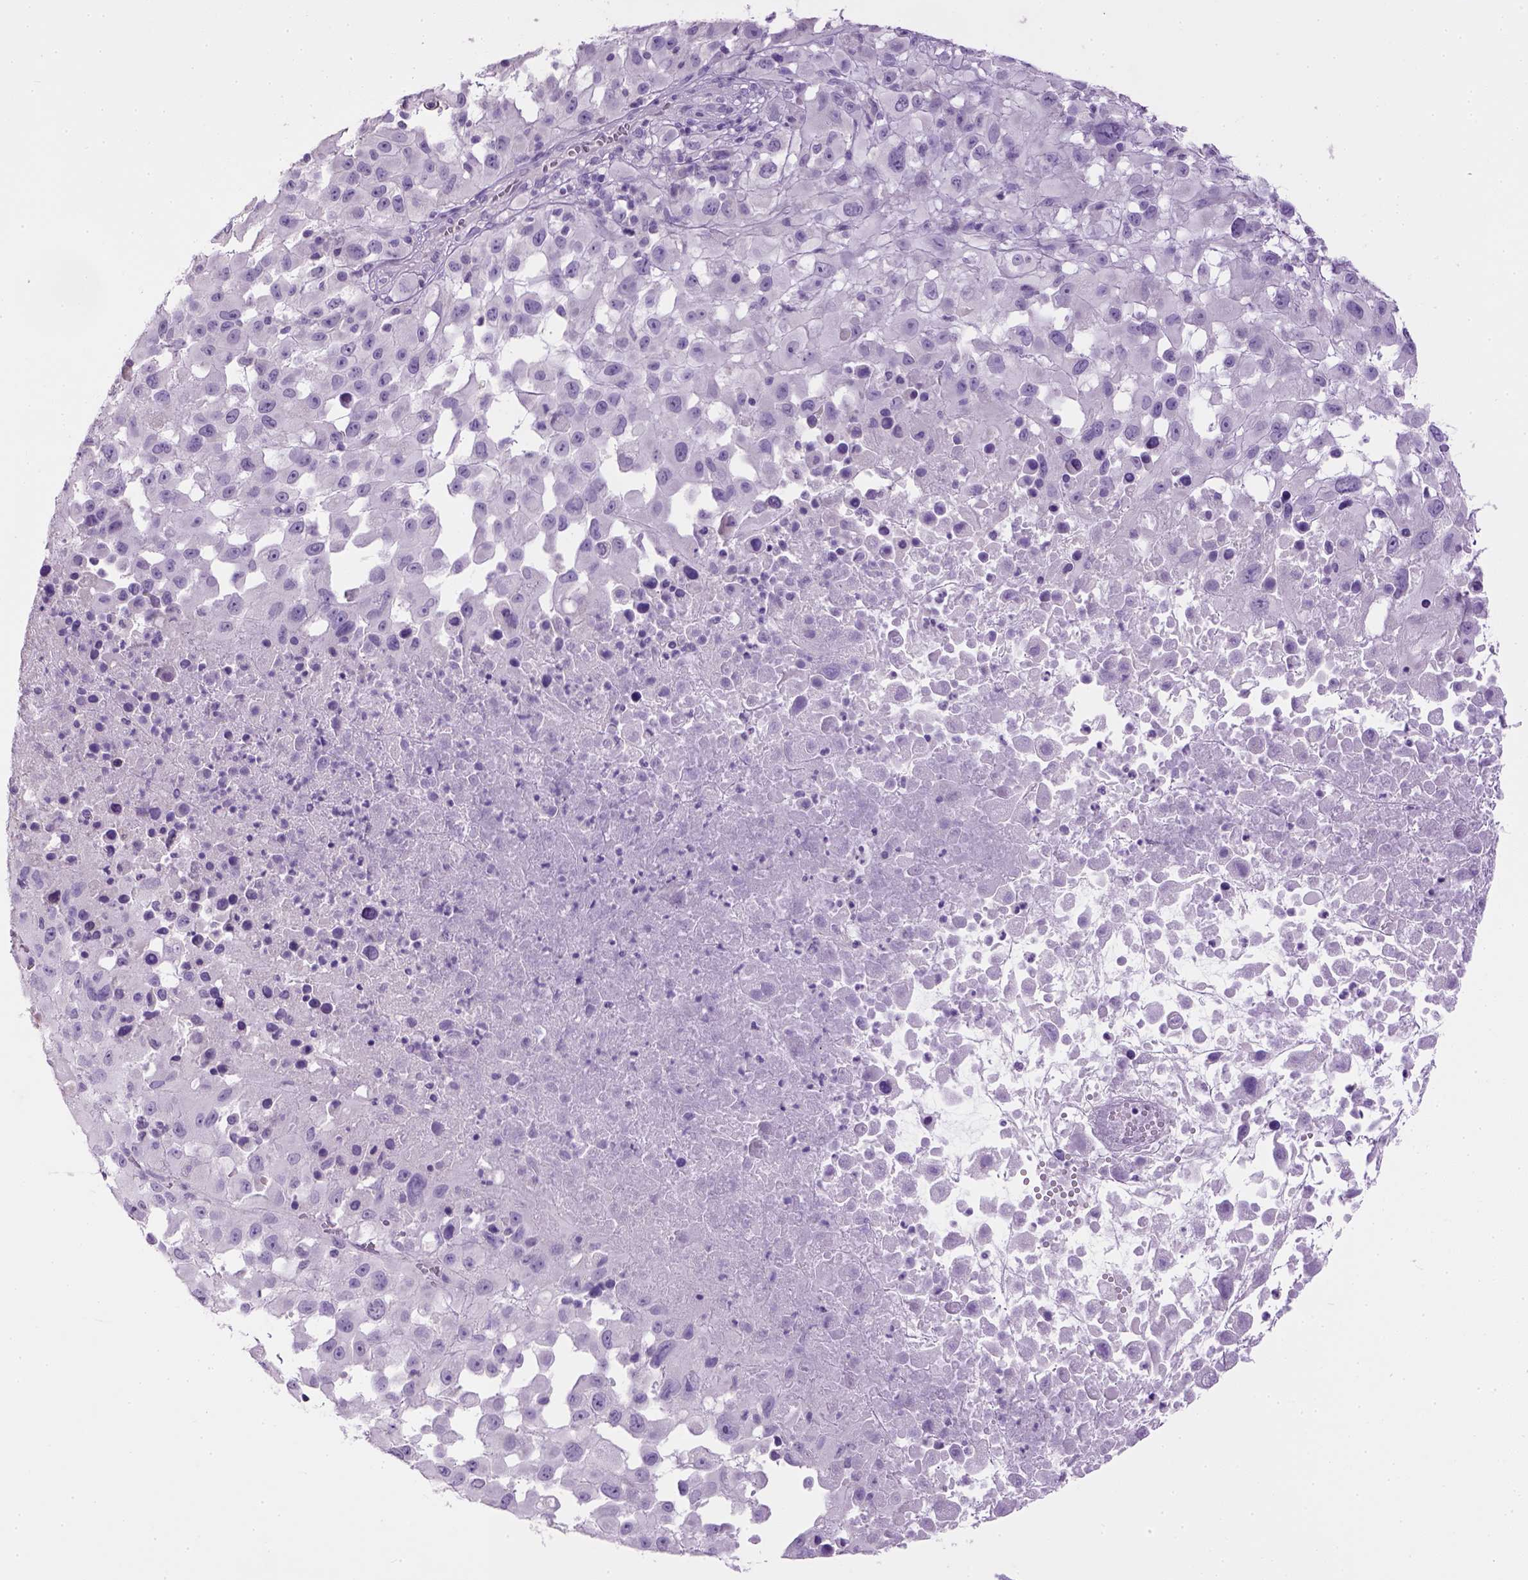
{"staining": {"intensity": "negative", "quantity": "none", "location": "none"}, "tissue": "melanoma", "cell_type": "Tumor cells", "image_type": "cancer", "snomed": [{"axis": "morphology", "description": "Malignant melanoma, Metastatic site"}, {"axis": "topography", "description": "Soft tissue"}], "caption": "This is an immunohistochemistry (IHC) photomicrograph of human malignant melanoma (metastatic site). There is no positivity in tumor cells.", "gene": "CYP24A1", "patient": {"sex": "male", "age": 50}}